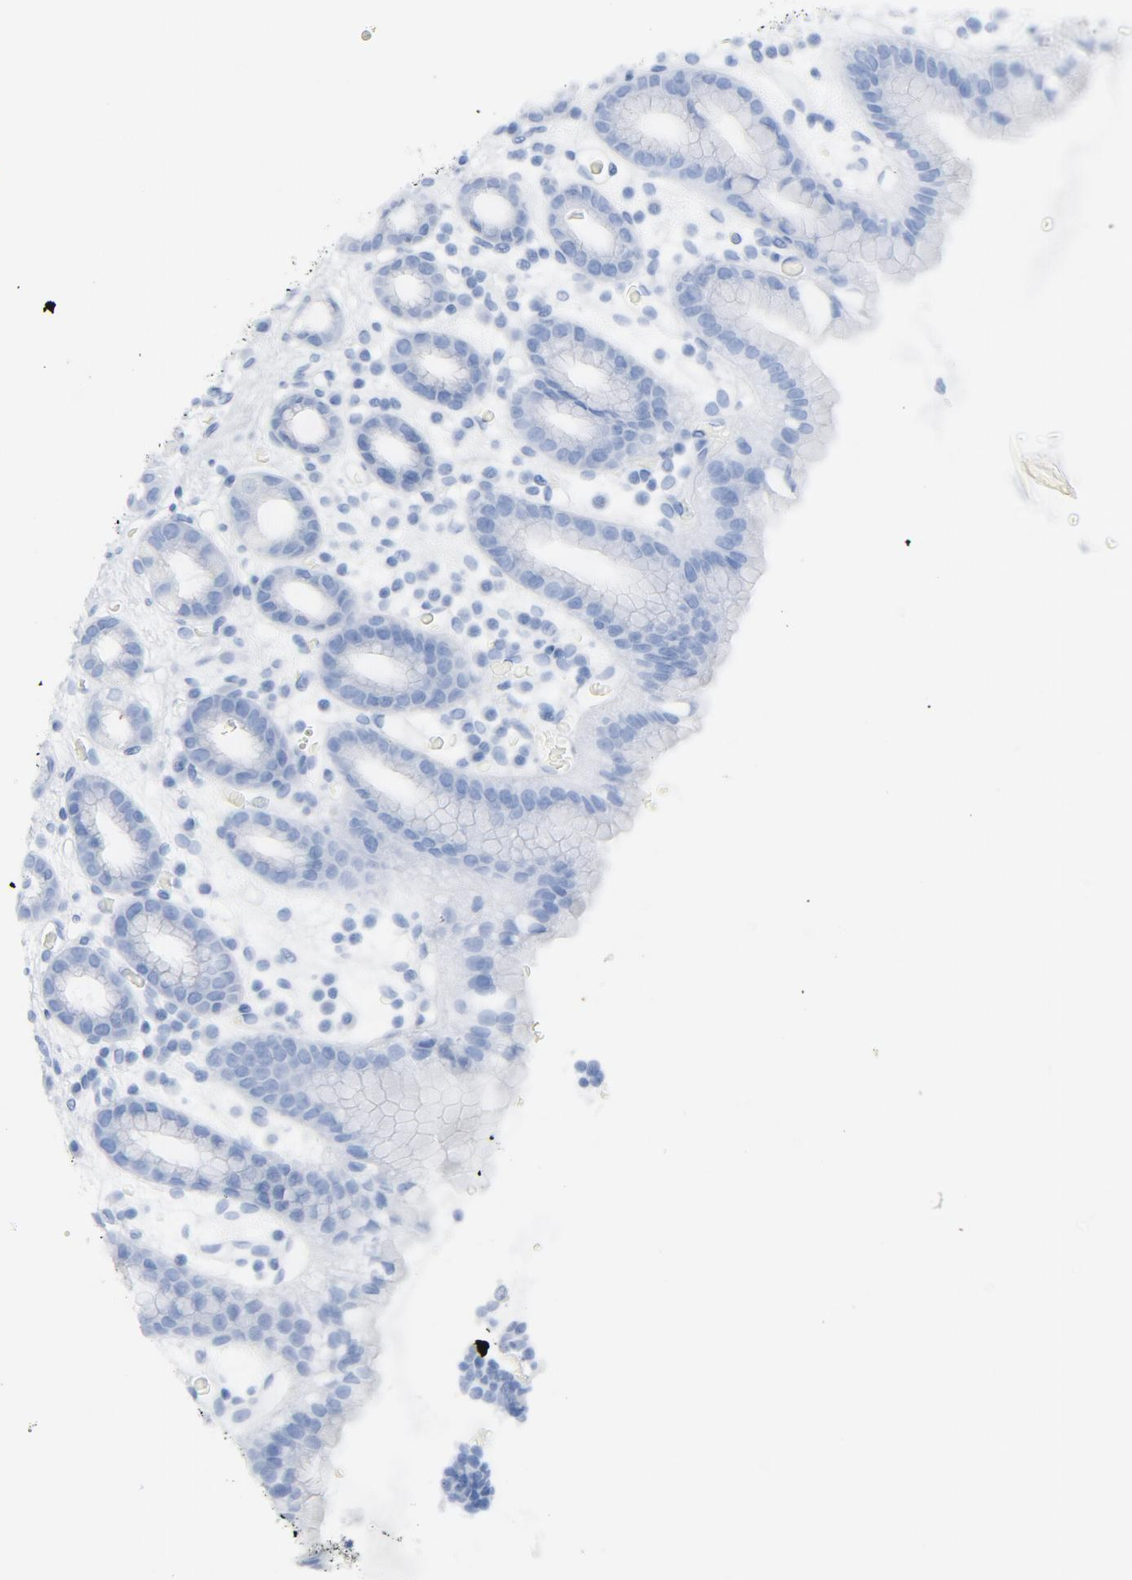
{"staining": {"intensity": "weak", "quantity": "25%-75%", "location": "cytoplasmic/membranous"}, "tissue": "stomach", "cell_type": "Glandular cells", "image_type": "normal", "snomed": [{"axis": "morphology", "description": "Normal tissue, NOS"}, {"axis": "topography", "description": "Stomach, upper"}], "caption": "A brown stain labels weak cytoplasmic/membranous positivity of a protein in glandular cells of unremarkable human stomach. The protein is shown in brown color, while the nuclei are stained blue.", "gene": "C14orf119", "patient": {"sex": "male", "age": 68}}